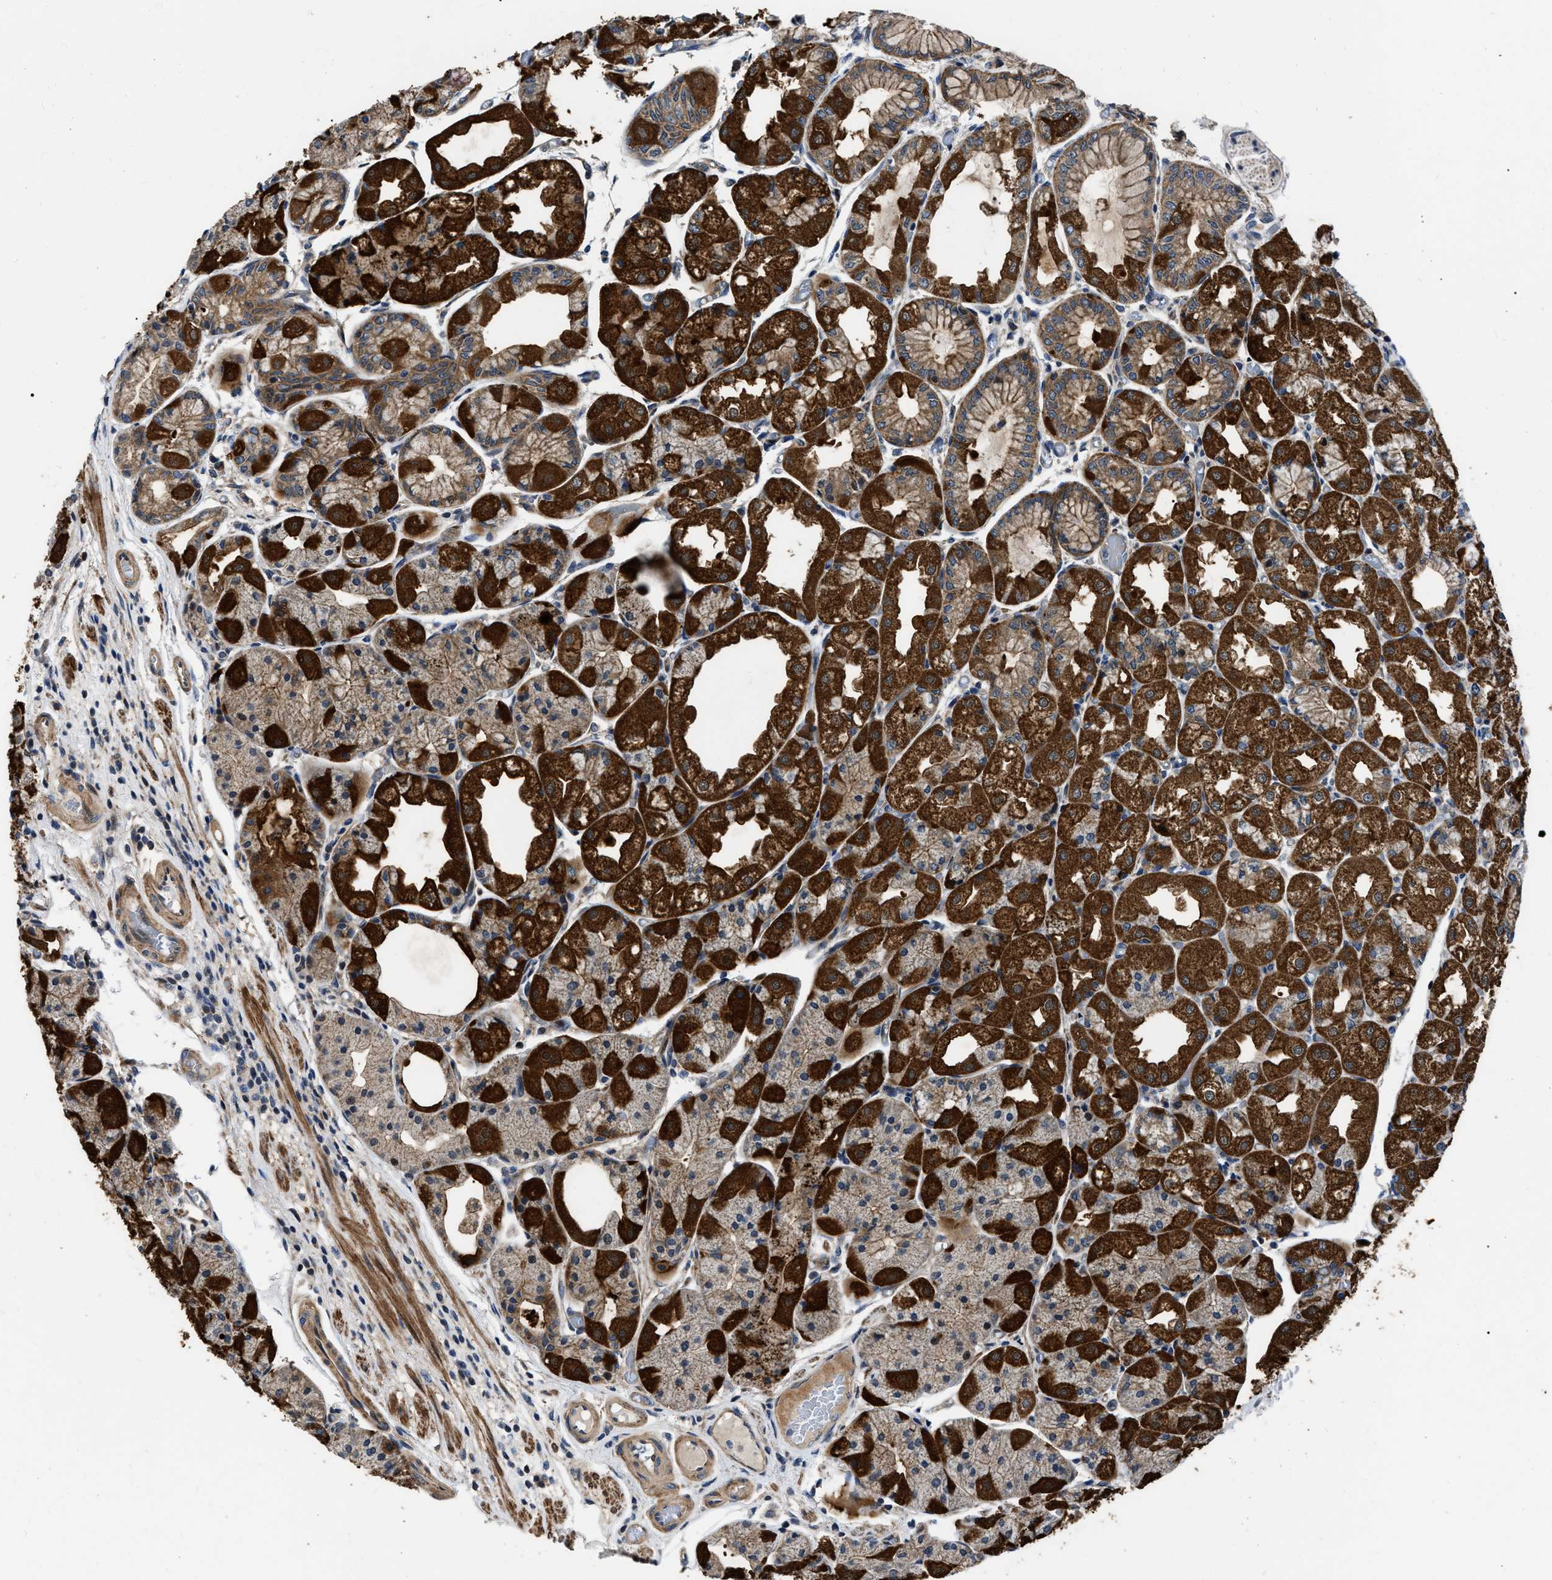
{"staining": {"intensity": "strong", "quantity": ">75%", "location": "cytoplasmic/membranous"}, "tissue": "stomach", "cell_type": "Glandular cells", "image_type": "normal", "snomed": [{"axis": "morphology", "description": "Normal tissue, NOS"}, {"axis": "topography", "description": "Stomach, upper"}], "caption": "IHC (DAB) staining of unremarkable stomach displays strong cytoplasmic/membranous protein expression in about >75% of glandular cells. Using DAB (brown) and hematoxylin (blue) stains, captured at high magnification using brightfield microscopy.", "gene": "PPWD1", "patient": {"sex": "male", "age": 72}}